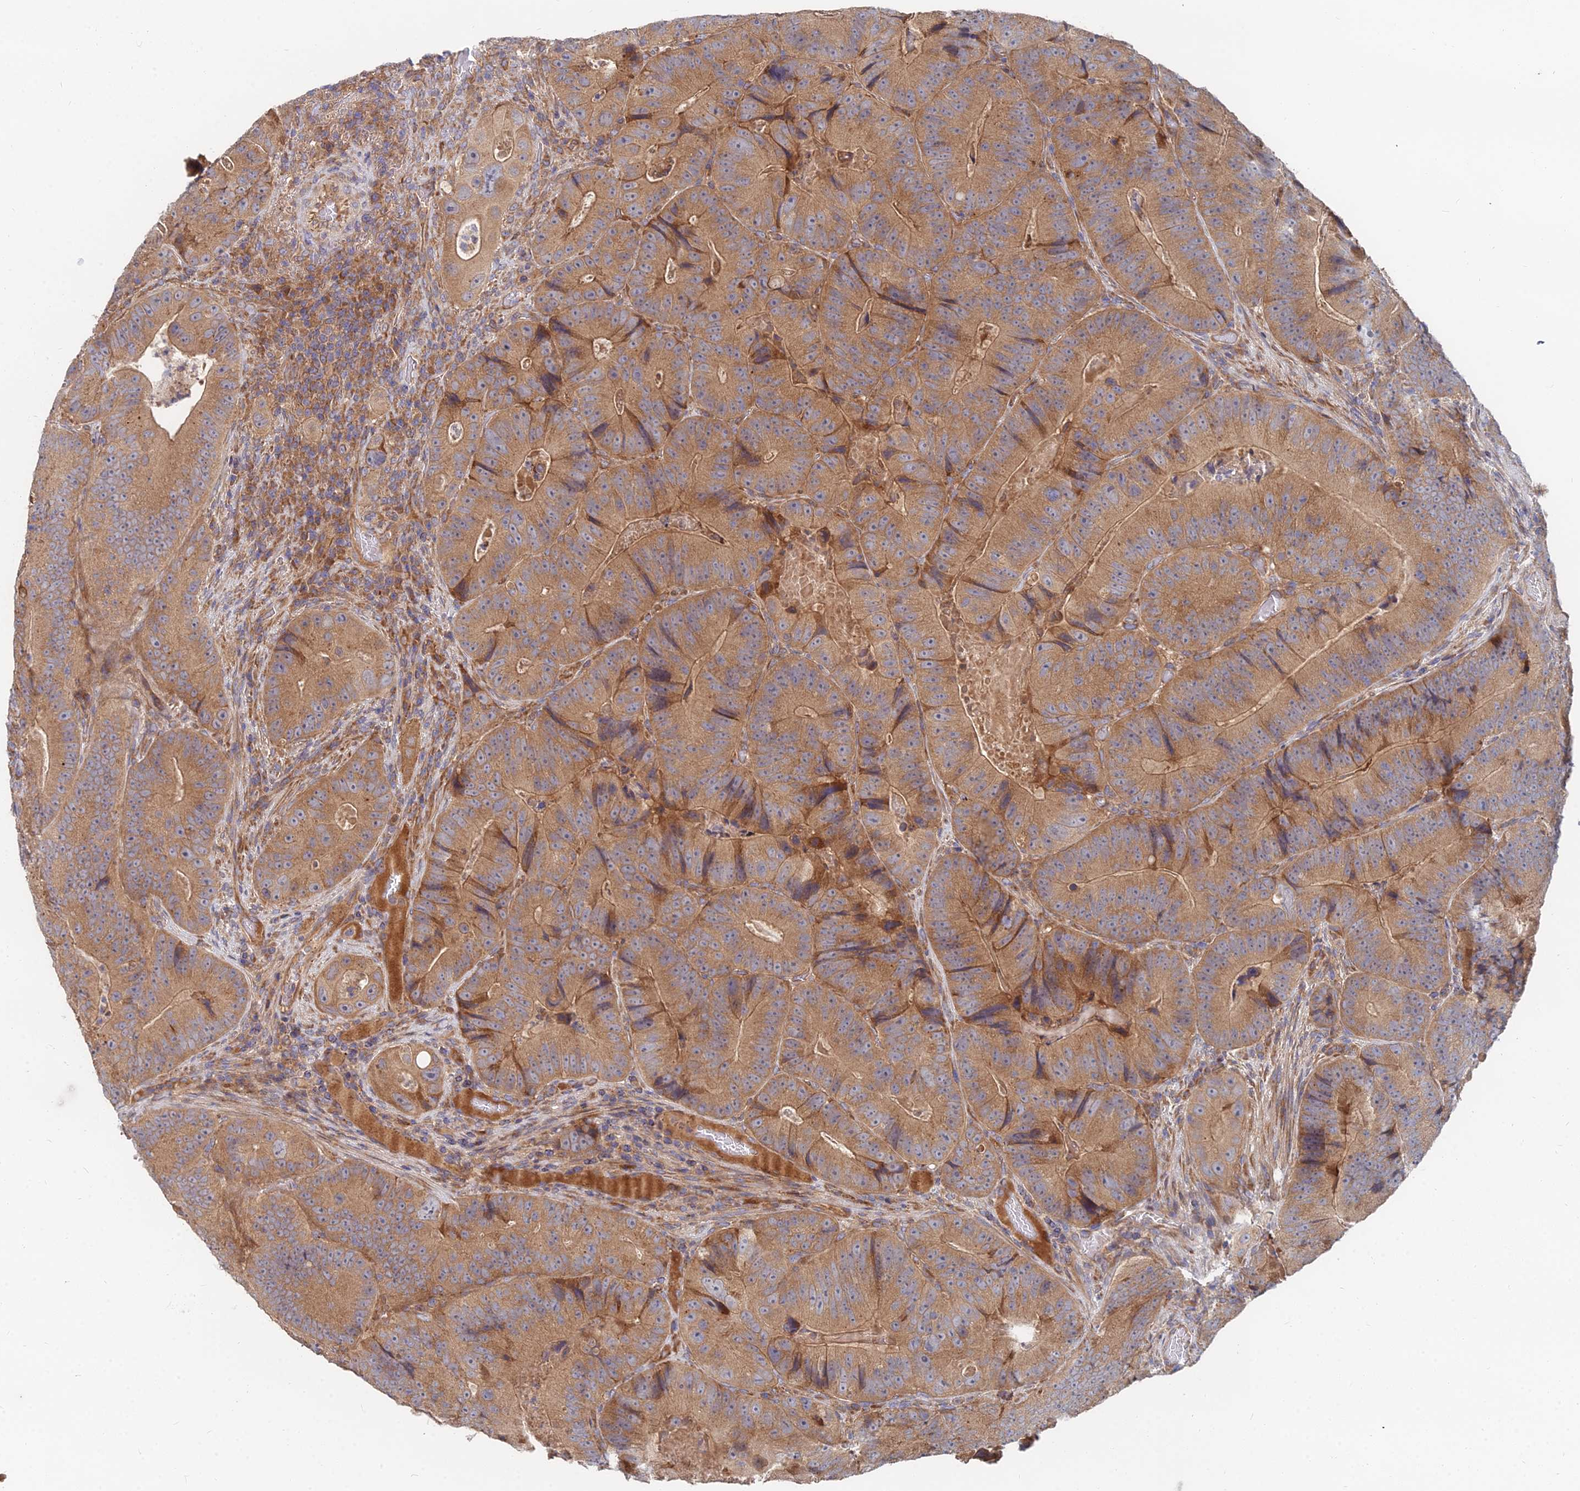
{"staining": {"intensity": "moderate", "quantity": ">75%", "location": "cytoplasmic/membranous"}, "tissue": "colorectal cancer", "cell_type": "Tumor cells", "image_type": "cancer", "snomed": [{"axis": "morphology", "description": "Adenocarcinoma, NOS"}, {"axis": "topography", "description": "Colon"}], "caption": "Immunohistochemical staining of colorectal cancer (adenocarcinoma) demonstrates moderate cytoplasmic/membranous protein positivity in approximately >75% of tumor cells. Immunohistochemistry (ihc) stains the protein of interest in brown and the nuclei are stained blue.", "gene": "CCZ1", "patient": {"sex": "female", "age": 86}}